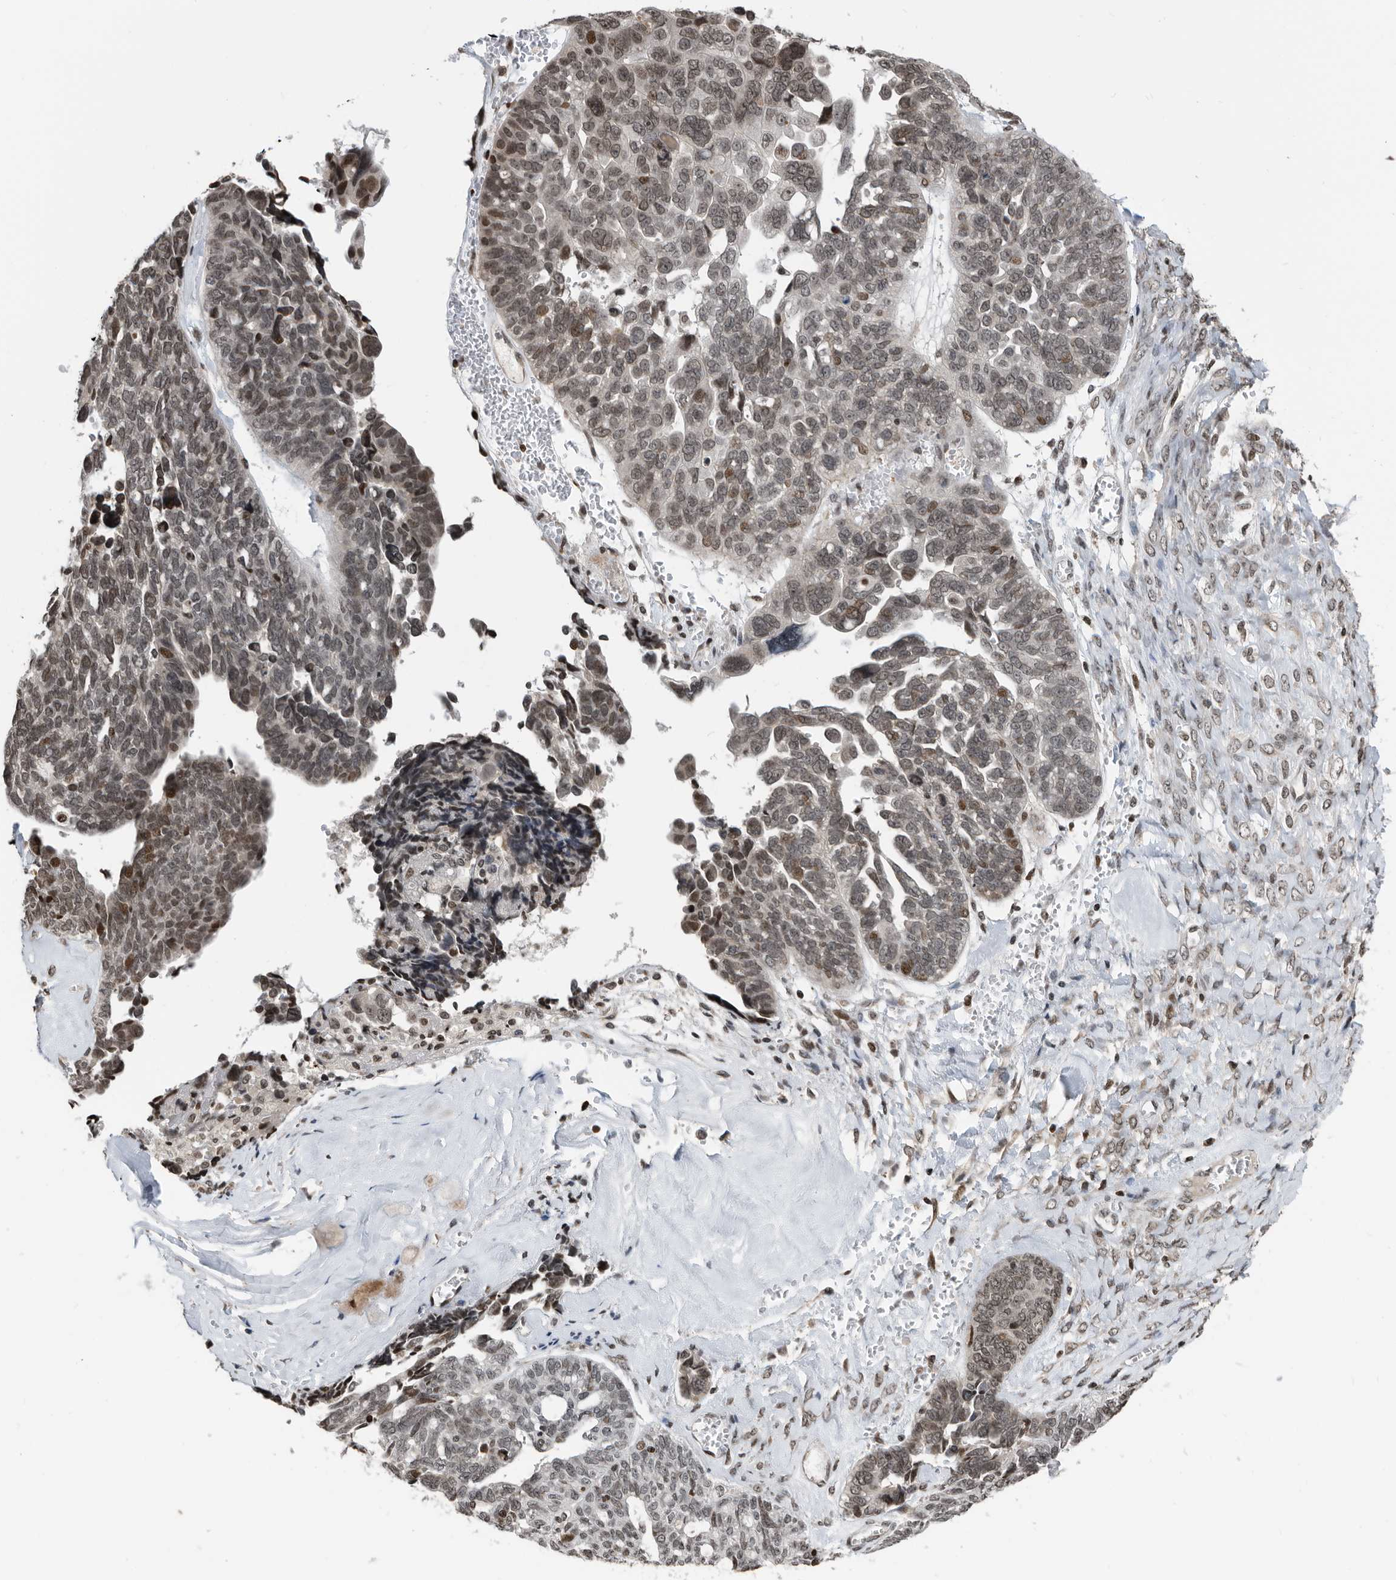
{"staining": {"intensity": "weak", "quantity": ">75%", "location": "nuclear"}, "tissue": "ovarian cancer", "cell_type": "Tumor cells", "image_type": "cancer", "snomed": [{"axis": "morphology", "description": "Cystadenocarcinoma, serous, NOS"}, {"axis": "topography", "description": "Ovary"}], "caption": "Weak nuclear protein staining is appreciated in about >75% of tumor cells in ovarian cancer (serous cystadenocarcinoma).", "gene": "SNRNP48", "patient": {"sex": "female", "age": 79}}